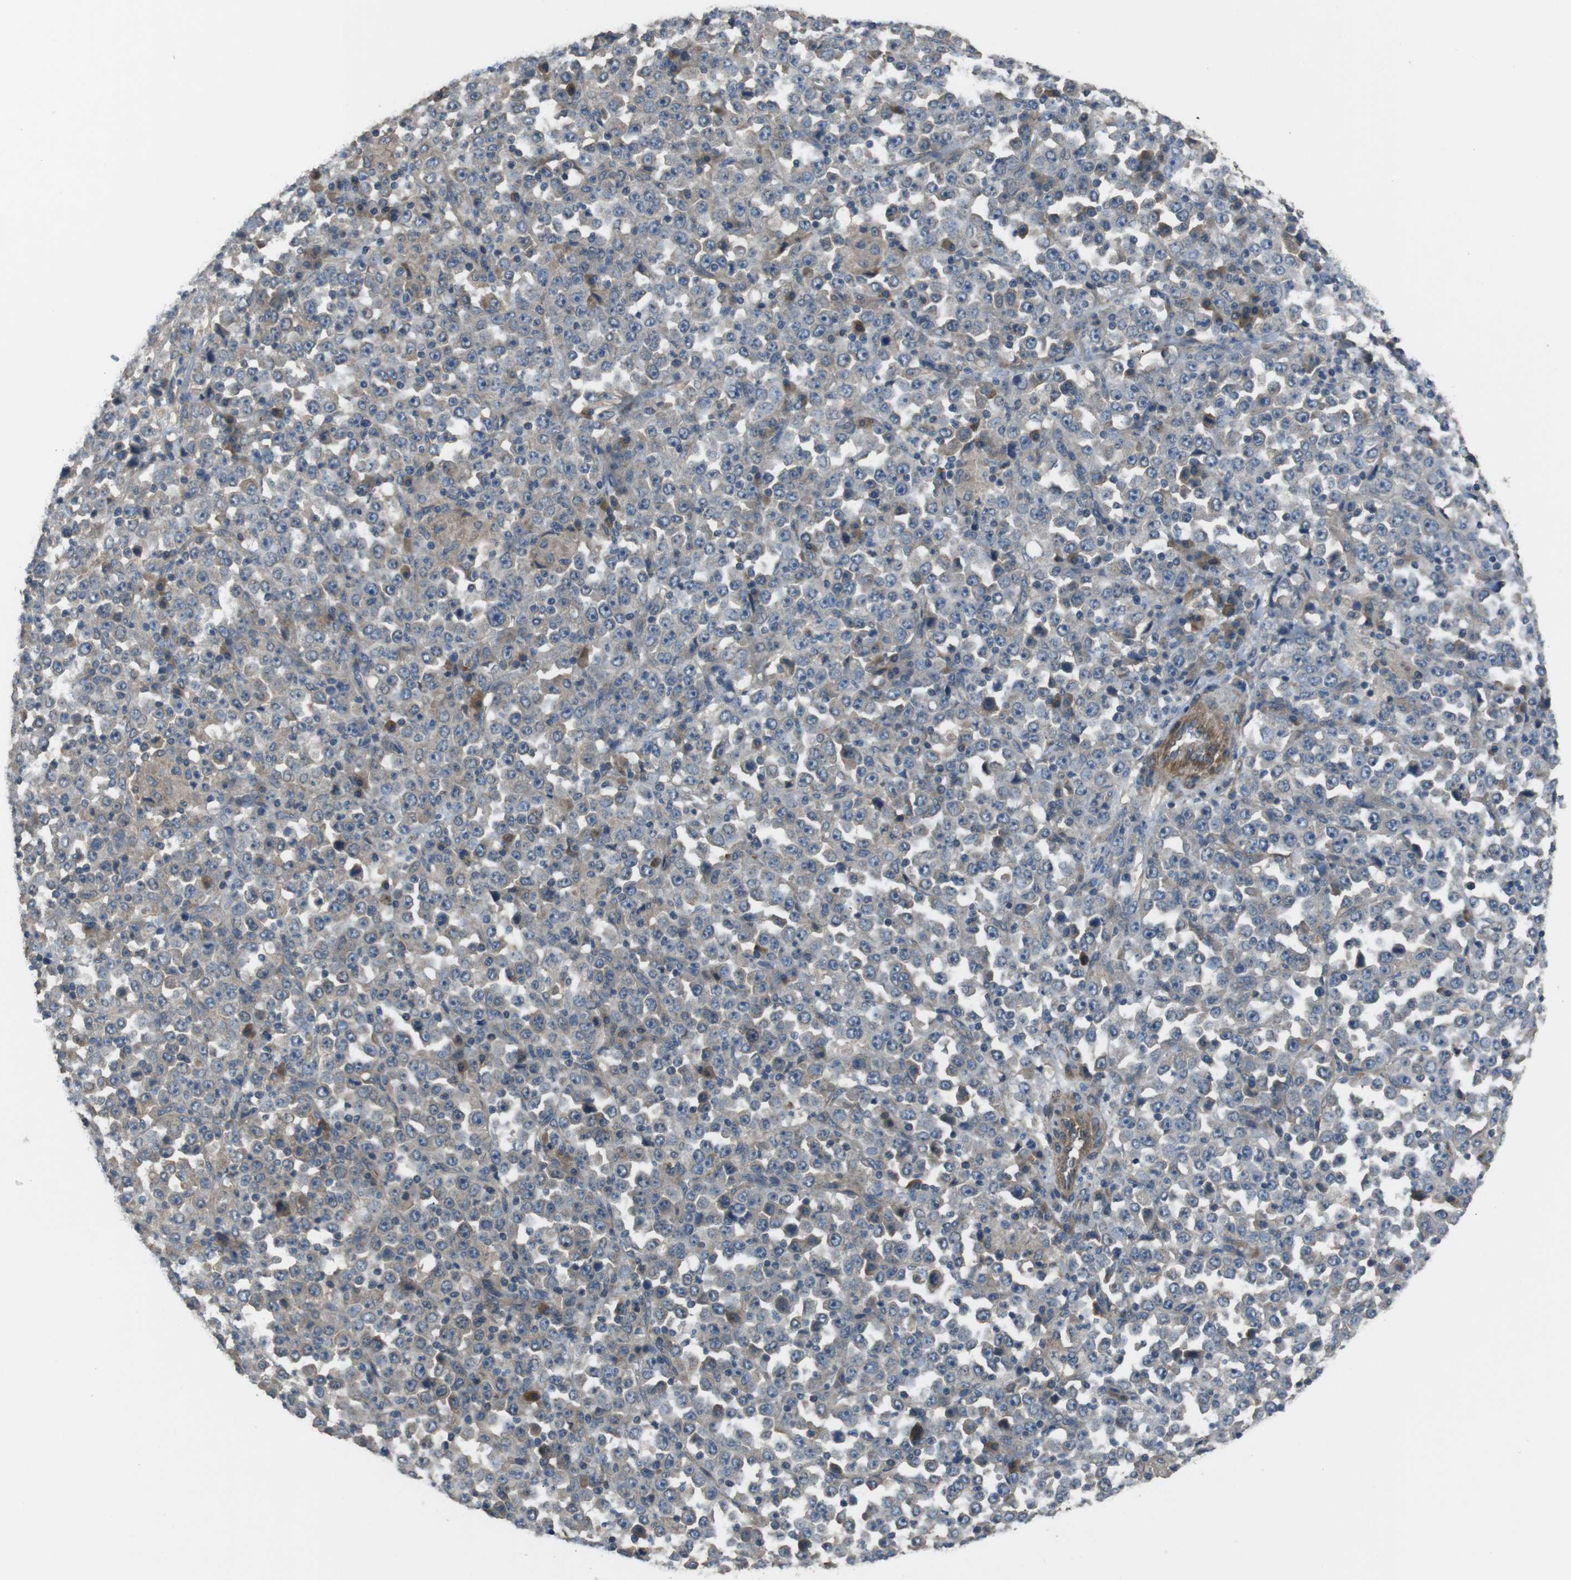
{"staining": {"intensity": "weak", "quantity": "<25%", "location": "cytoplasmic/membranous"}, "tissue": "stomach cancer", "cell_type": "Tumor cells", "image_type": "cancer", "snomed": [{"axis": "morphology", "description": "Normal tissue, NOS"}, {"axis": "morphology", "description": "Adenocarcinoma, NOS"}, {"axis": "topography", "description": "Stomach, upper"}, {"axis": "topography", "description": "Stomach"}], "caption": "DAB immunohistochemical staining of human stomach cancer (adenocarcinoma) displays no significant staining in tumor cells.", "gene": "FUT2", "patient": {"sex": "male", "age": 59}}